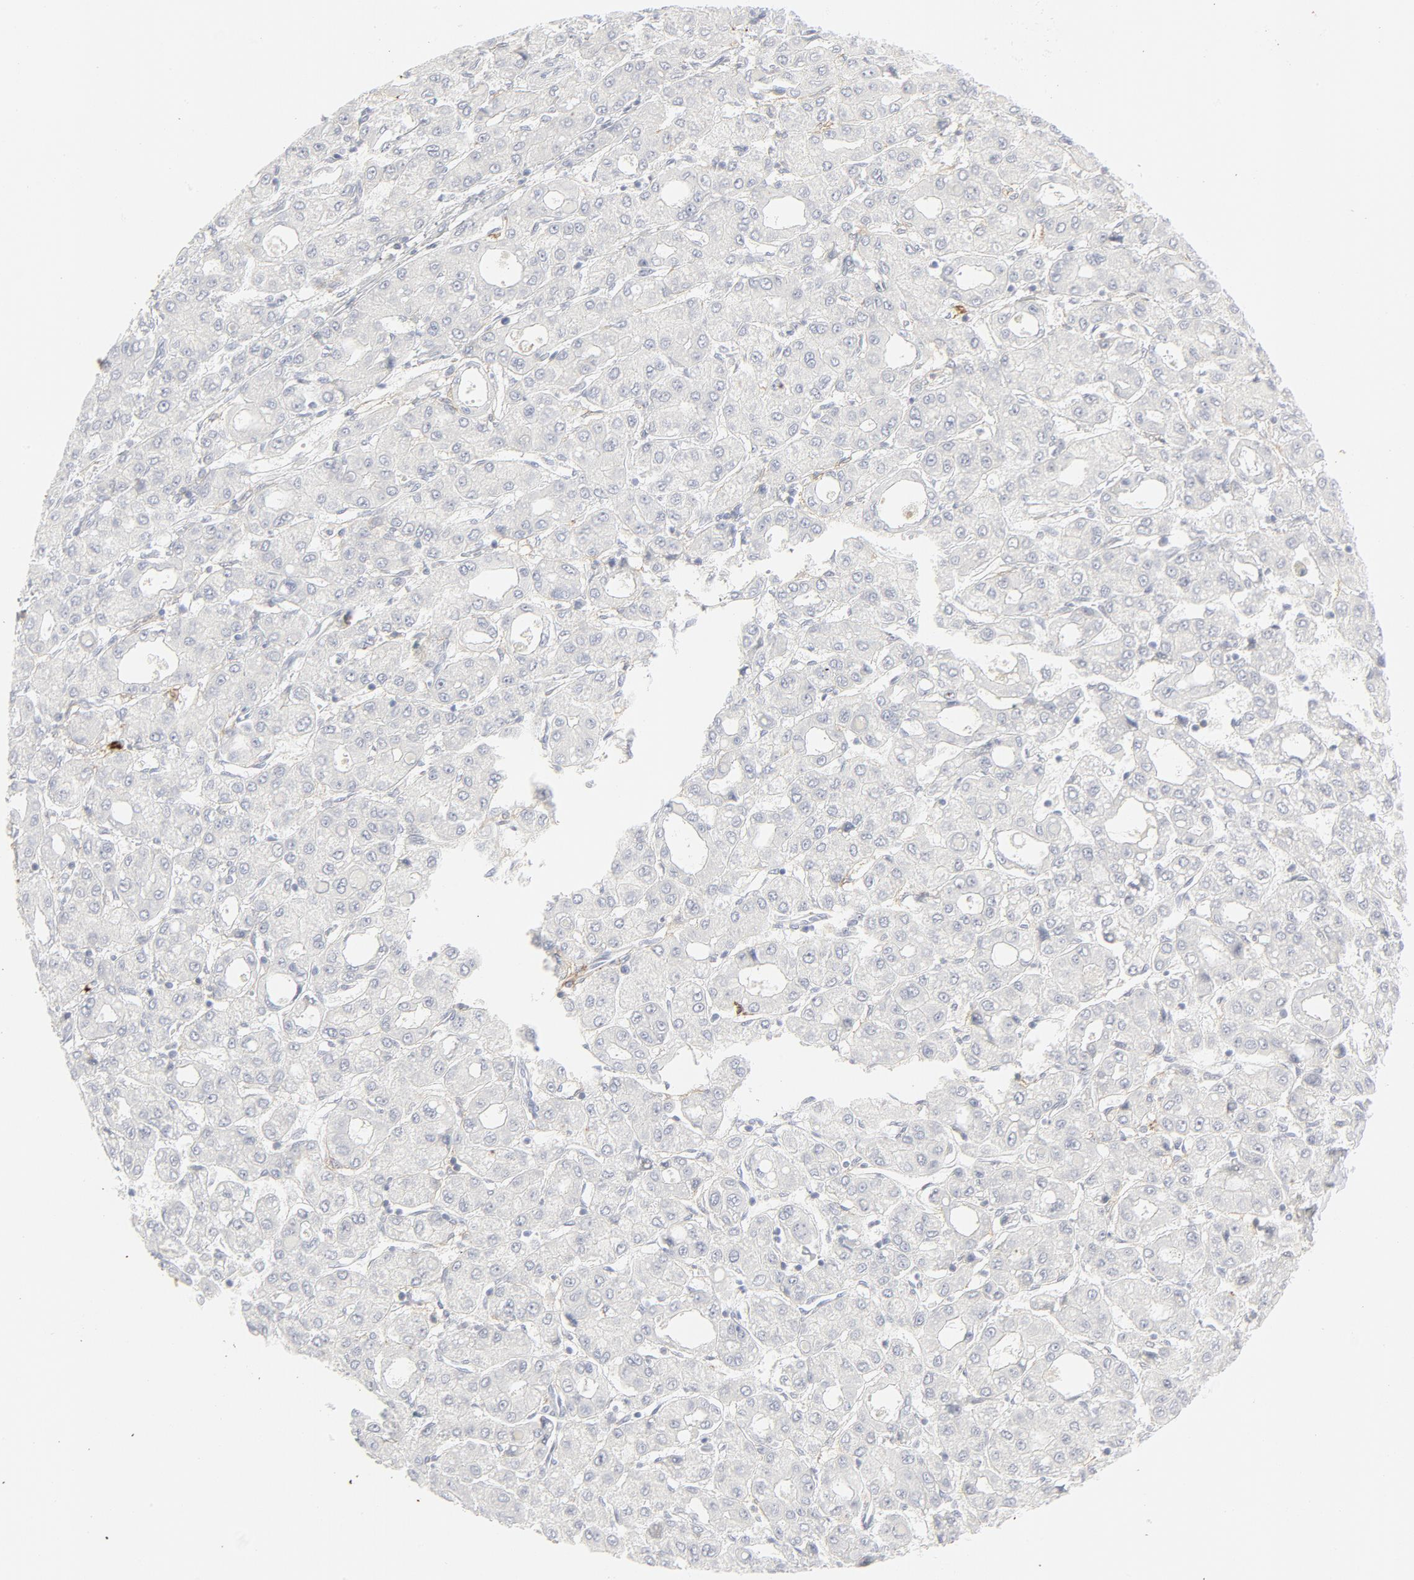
{"staining": {"intensity": "negative", "quantity": "none", "location": "none"}, "tissue": "liver cancer", "cell_type": "Tumor cells", "image_type": "cancer", "snomed": [{"axis": "morphology", "description": "Carcinoma, Hepatocellular, NOS"}, {"axis": "topography", "description": "Liver"}], "caption": "Immunohistochemical staining of human hepatocellular carcinoma (liver) reveals no significant expression in tumor cells.", "gene": "CCR7", "patient": {"sex": "male", "age": 69}}